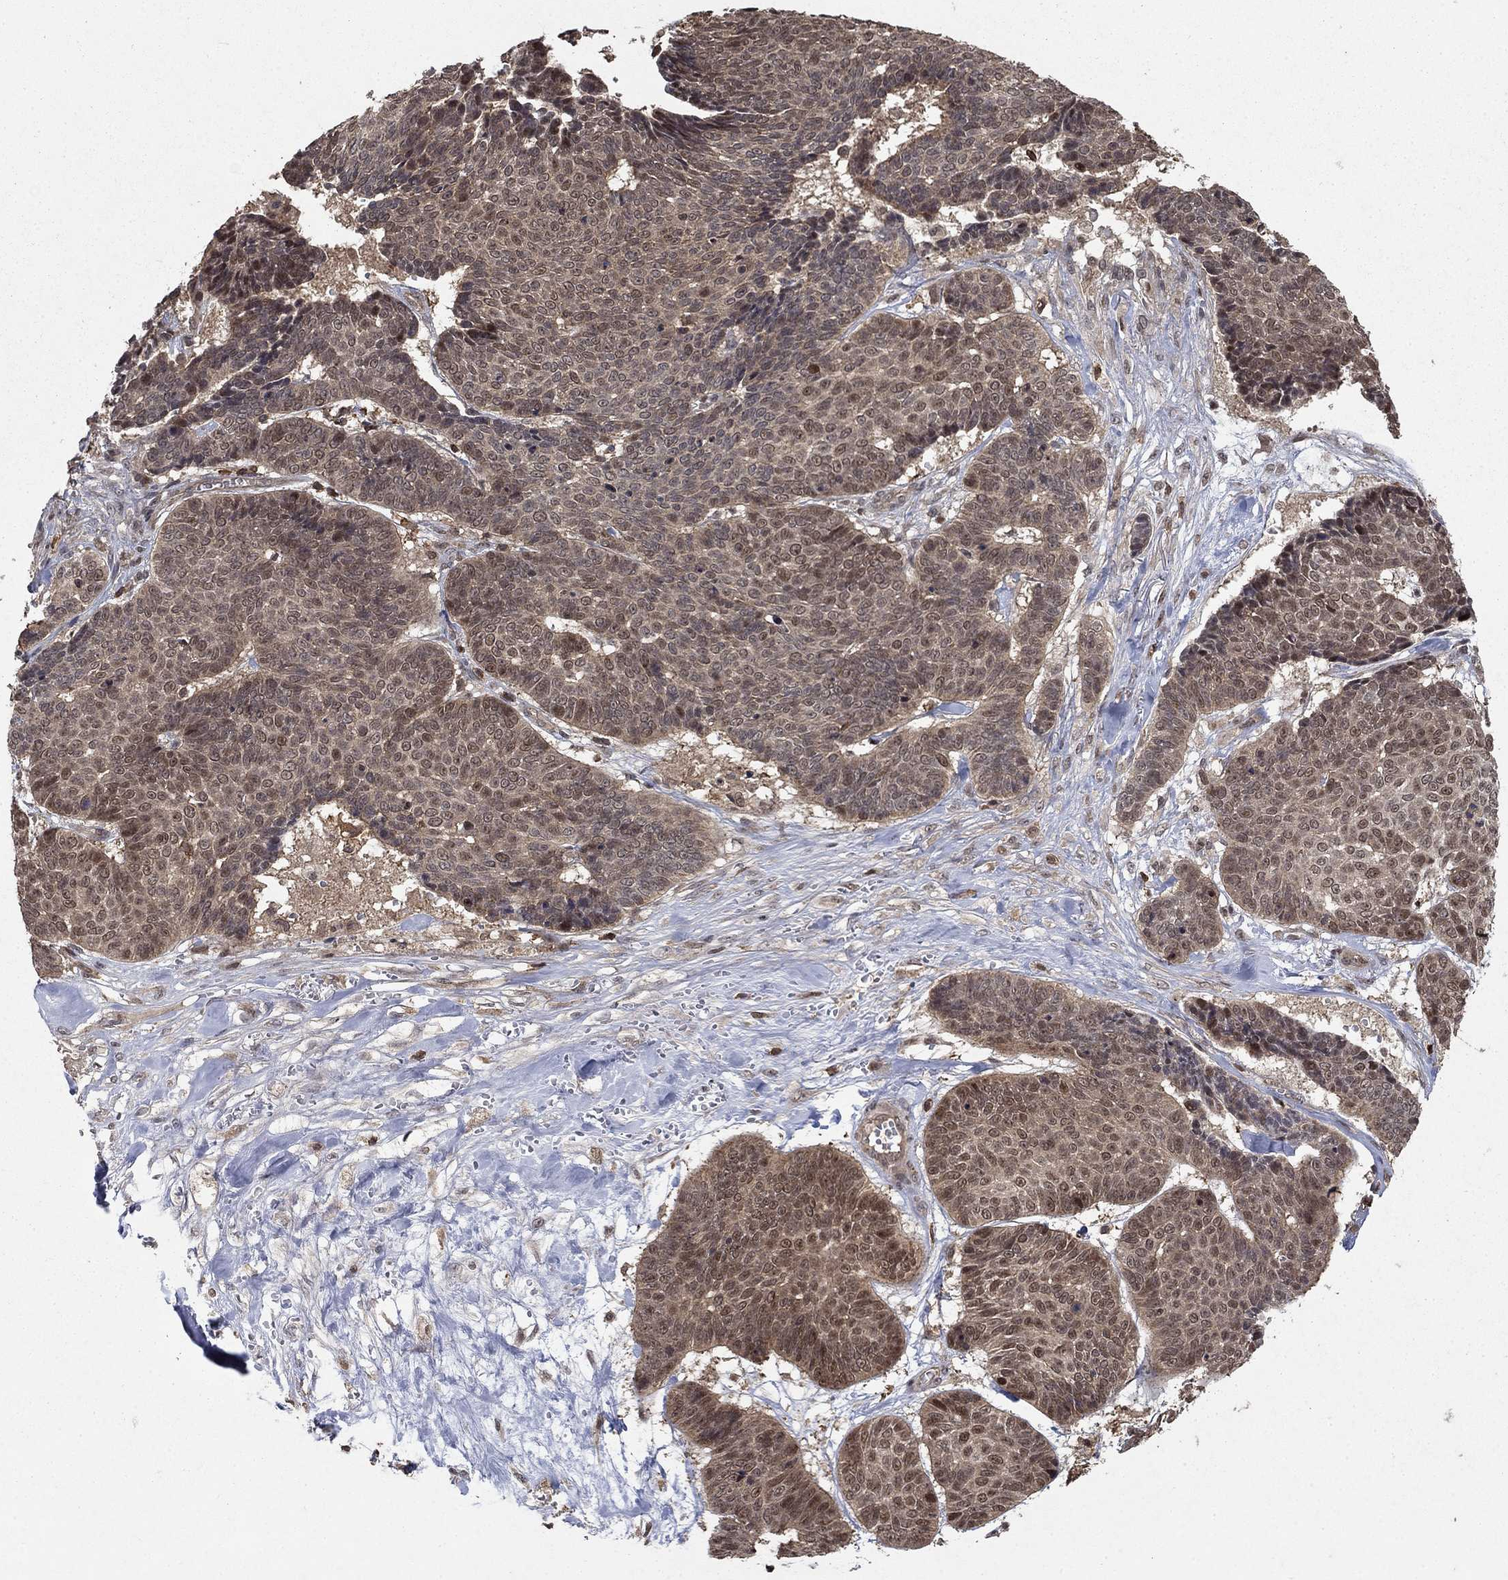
{"staining": {"intensity": "moderate", "quantity": "25%-75%", "location": "cytoplasmic/membranous,nuclear"}, "tissue": "skin cancer", "cell_type": "Tumor cells", "image_type": "cancer", "snomed": [{"axis": "morphology", "description": "Basal cell carcinoma"}, {"axis": "topography", "description": "Skin"}], "caption": "Brown immunohistochemical staining in skin cancer (basal cell carcinoma) shows moderate cytoplasmic/membranous and nuclear expression in about 25%-75% of tumor cells.", "gene": "CCDC66", "patient": {"sex": "male", "age": 86}}